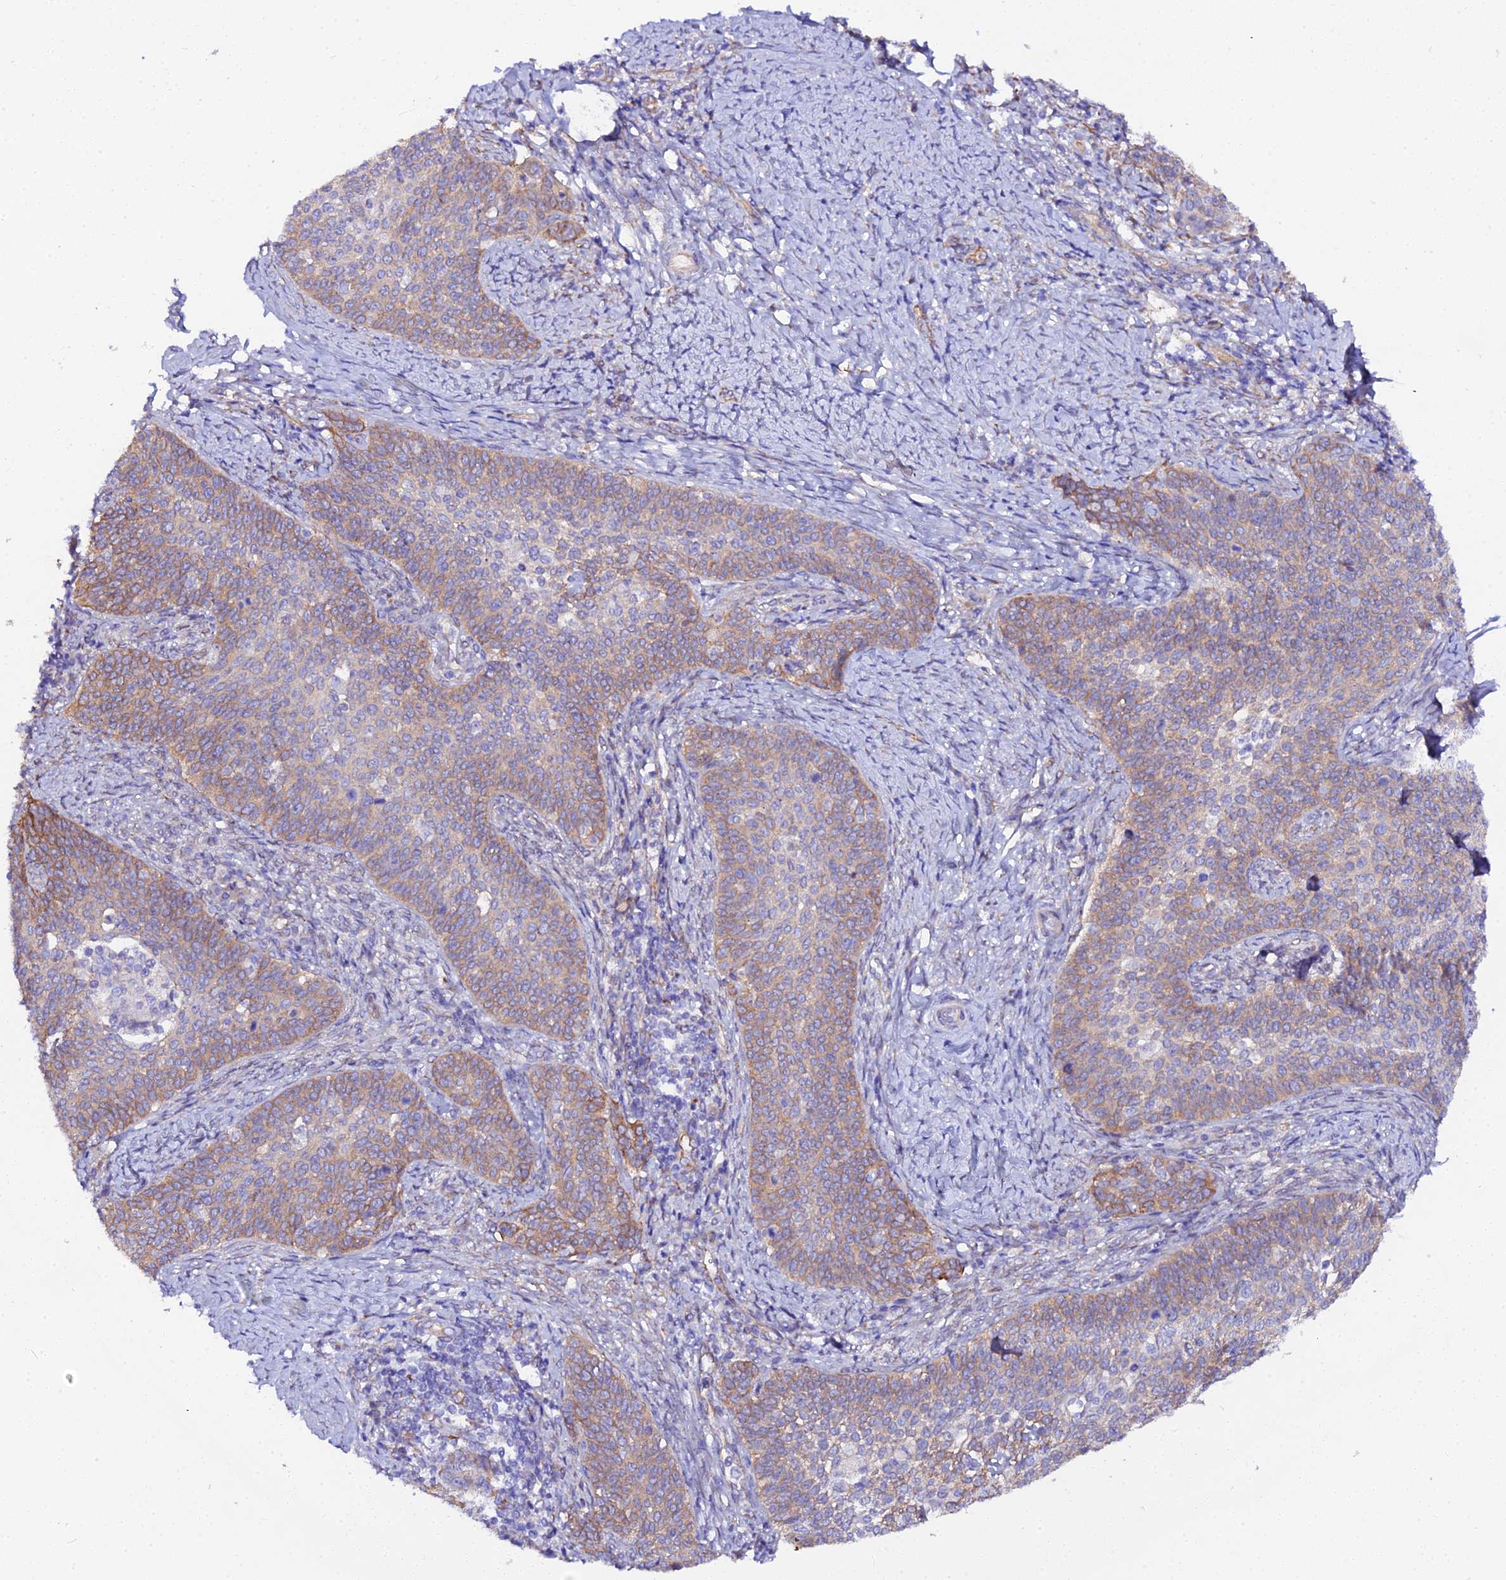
{"staining": {"intensity": "moderate", "quantity": ">75%", "location": "cytoplasmic/membranous"}, "tissue": "cervical cancer", "cell_type": "Tumor cells", "image_type": "cancer", "snomed": [{"axis": "morphology", "description": "Squamous cell carcinoma, NOS"}, {"axis": "topography", "description": "Cervix"}], "caption": "Immunohistochemistry (IHC) histopathology image of squamous cell carcinoma (cervical) stained for a protein (brown), which exhibits medium levels of moderate cytoplasmic/membranous positivity in about >75% of tumor cells.", "gene": "CFAP45", "patient": {"sex": "female", "age": 39}}